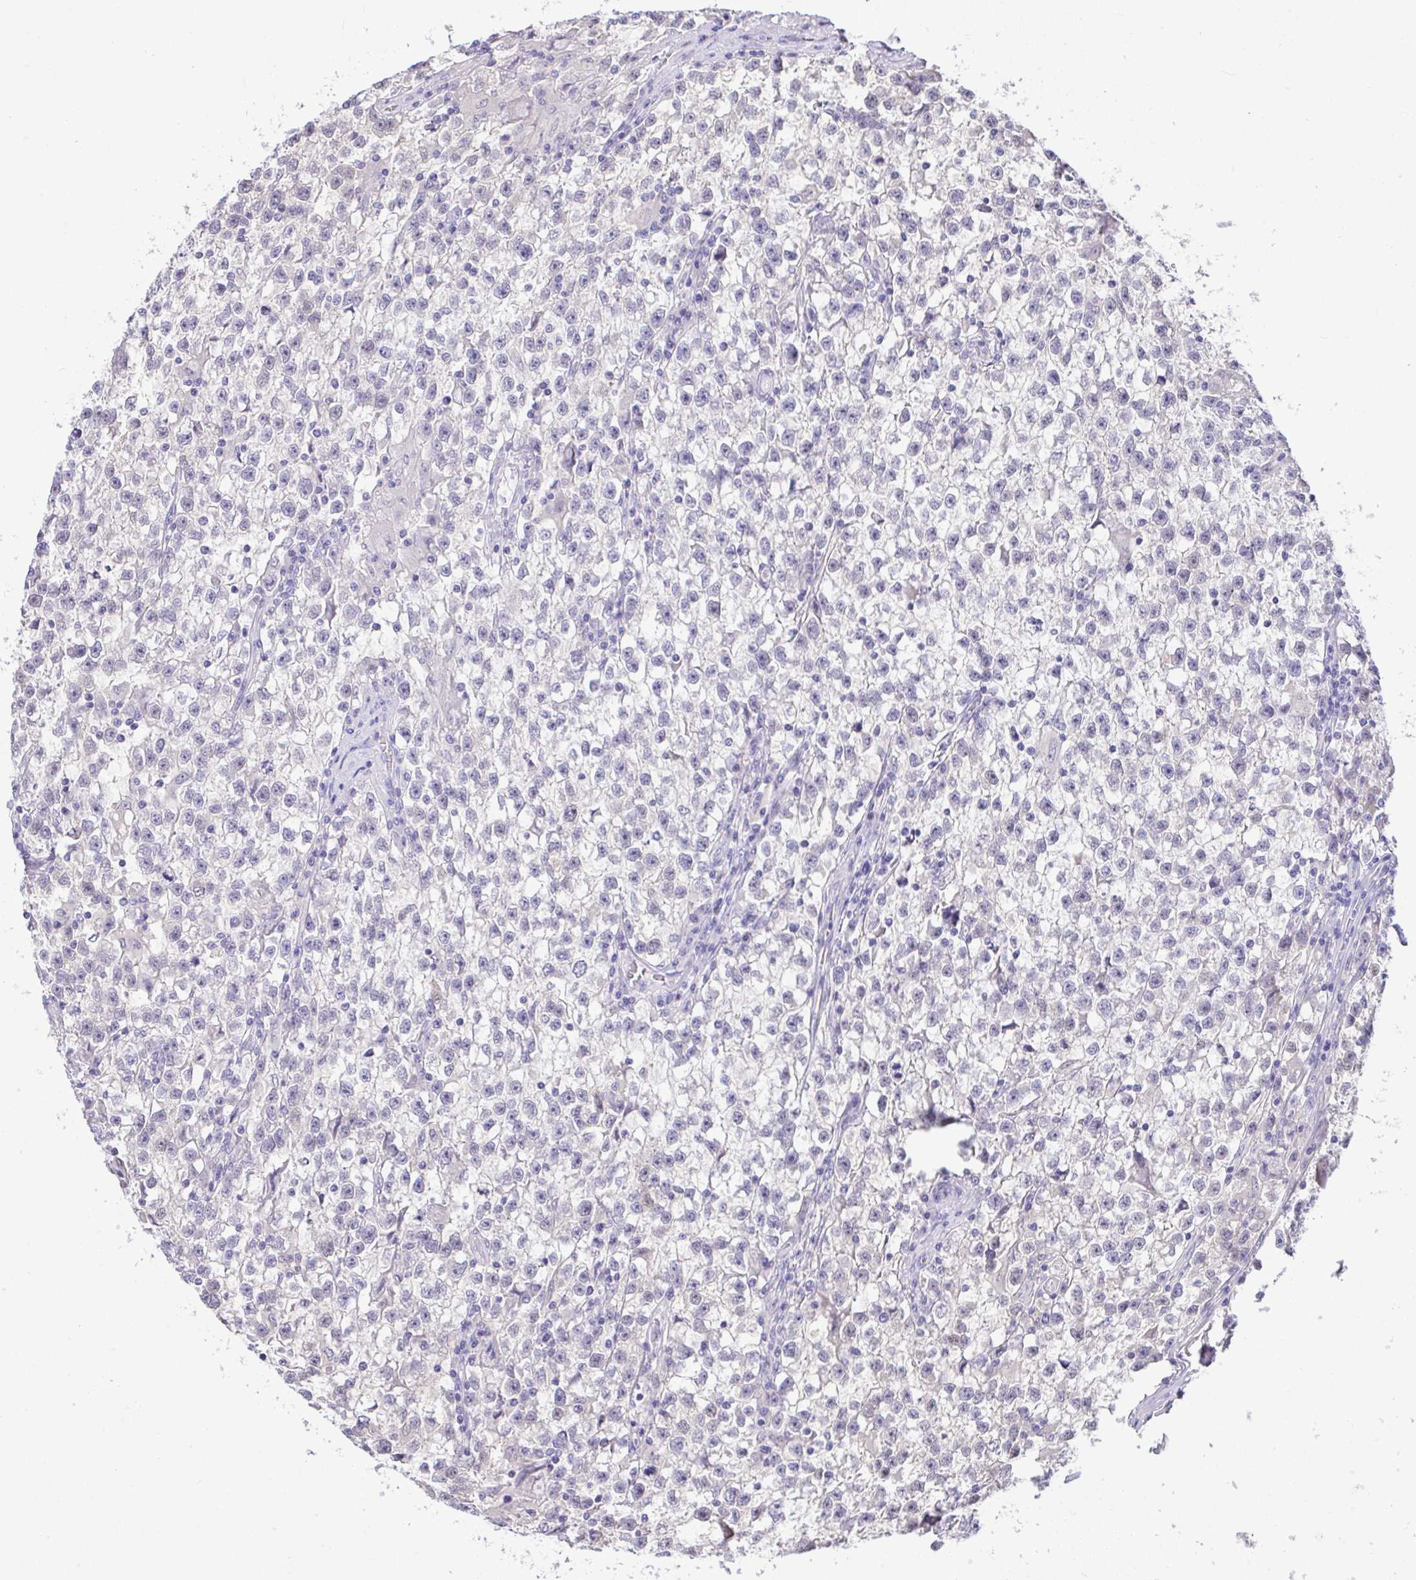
{"staining": {"intensity": "negative", "quantity": "none", "location": "none"}, "tissue": "testis cancer", "cell_type": "Tumor cells", "image_type": "cancer", "snomed": [{"axis": "morphology", "description": "Seminoma, NOS"}, {"axis": "topography", "description": "Testis"}], "caption": "This is an immunohistochemistry micrograph of testis seminoma. There is no expression in tumor cells.", "gene": "ZNF485", "patient": {"sex": "male", "age": 31}}